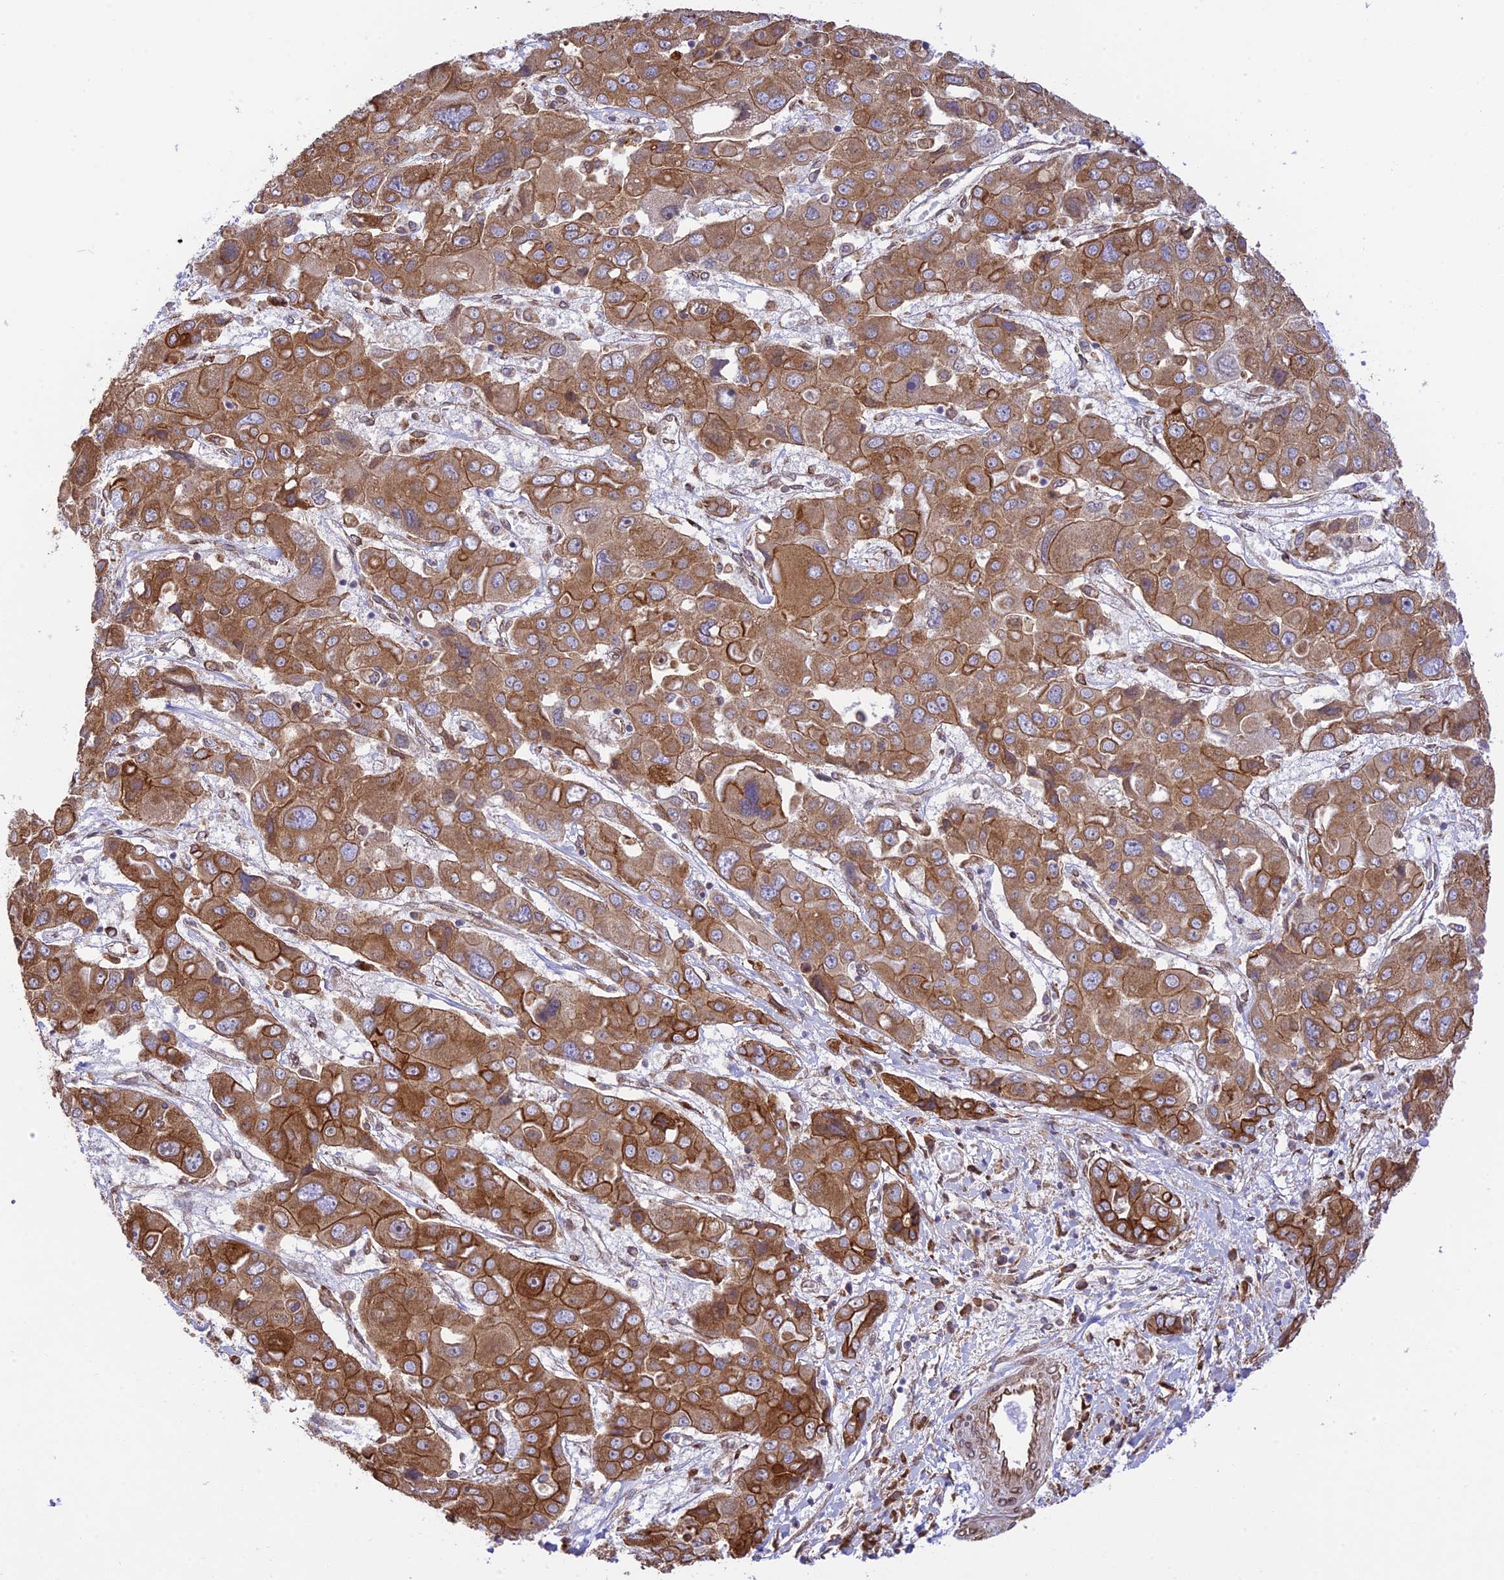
{"staining": {"intensity": "strong", "quantity": "25%-75%", "location": "cytoplasmic/membranous"}, "tissue": "liver cancer", "cell_type": "Tumor cells", "image_type": "cancer", "snomed": [{"axis": "morphology", "description": "Cholangiocarcinoma"}, {"axis": "topography", "description": "Liver"}], "caption": "Liver cholangiocarcinoma tissue displays strong cytoplasmic/membranous positivity in approximately 25%-75% of tumor cells, visualized by immunohistochemistry.", "gene": "EXOC3L4", "patient": {"sex": "male", "age": 67}}